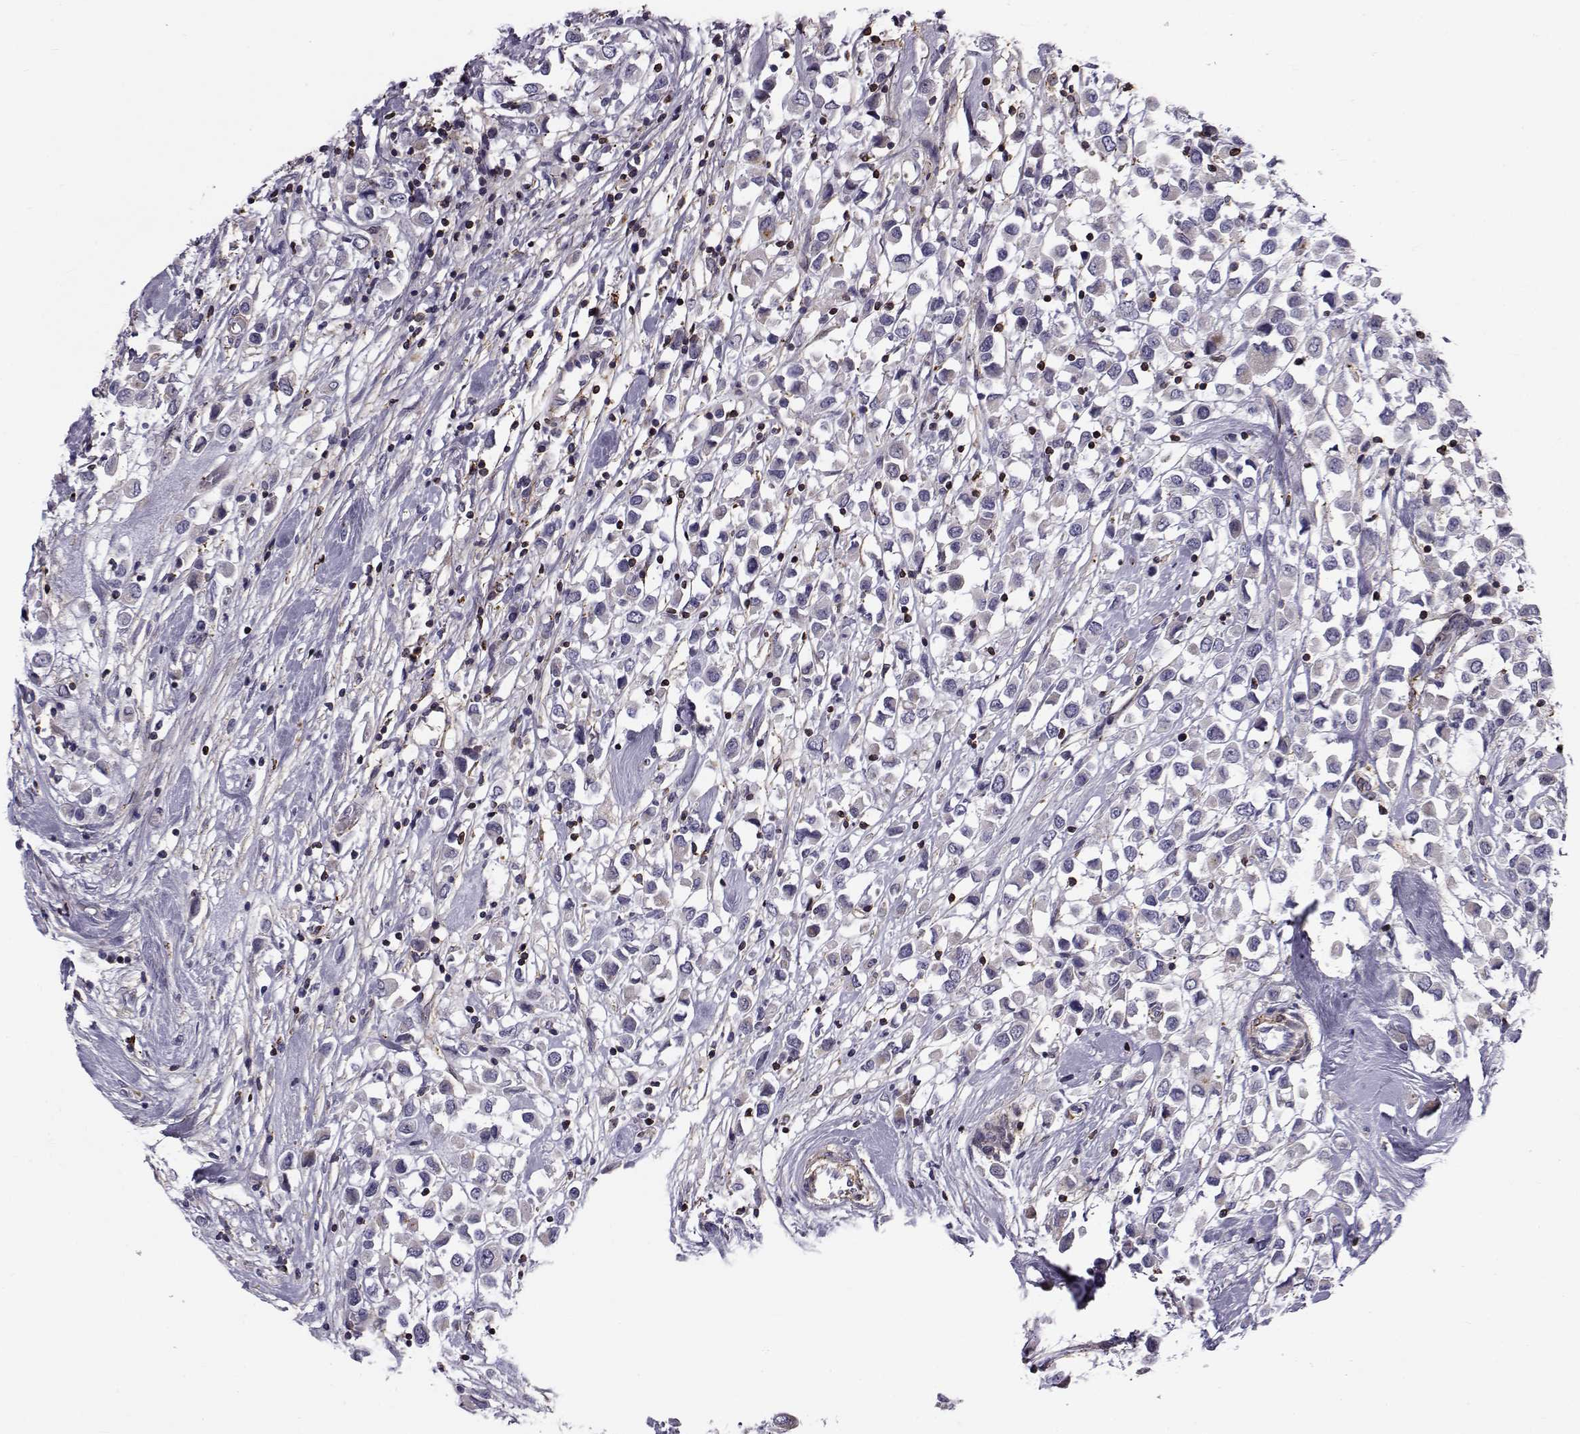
{"staining": {"intensity": "negative", "quantity": "none", "location": "none"}, "tissue": "breast cancer", "cell_type": "Tumor cells", "image_type": "cancer", "snomed": [{"axis": "morphology", "description": "Duct carcinoma"}, {"axis": "topography", "description": "Breast"}], "caption": "Immunohistochemistry (IHC) image of neoplastic tissue: human breast cancer (infiltrating ductal carcinoma) stained with DAB (3,3'-diaminobenzidine) shows no significant protein staining in tumor cells.", "gene": "LRRC27", "patient": {"sex": "female", "age": 61}}